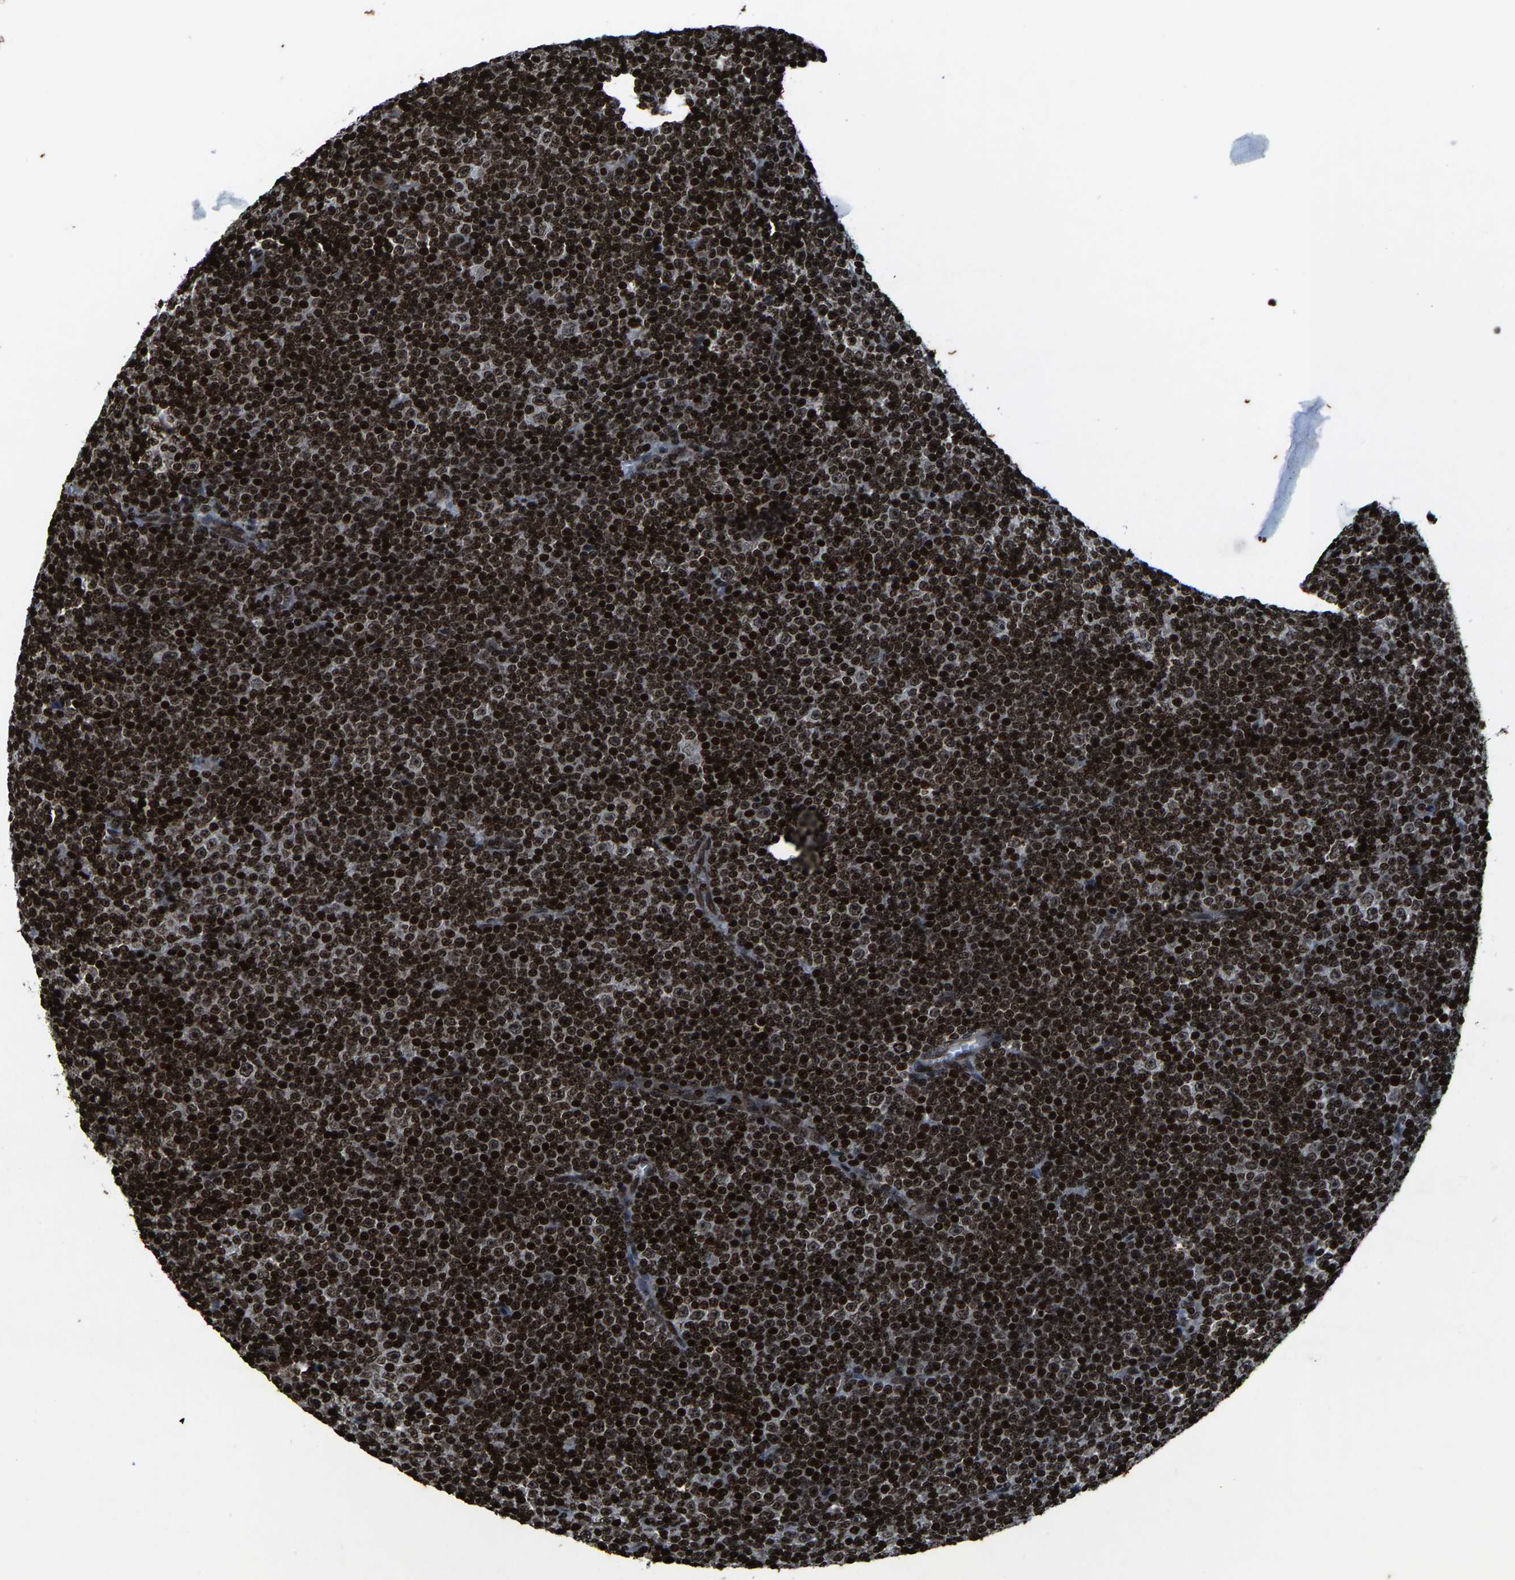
{"staining": {"intensity": "strong", "quantity": ">75%", "location": "nuclear"}, "tissue": "lymphoma", "cell_type": "Tumor cells", "image_type": "cancer", "snomed": [{"axis": "morphology", "description": "Malignant lymphoma, non-Hodgkin's type, Low grade"}, {"axis": "topography", "description": "Lymph node"}], "caption": "An immunohistochemistry (IHC) micrograph of tumor tissue is shown. Protein staining in brown labels strong nuclear positivity in malignant lymphoma, non-Hodgkin's type (low-grade) within tumor cells.", "gene": "H4C1", "patient": {"sex": "female", "age": 67}}